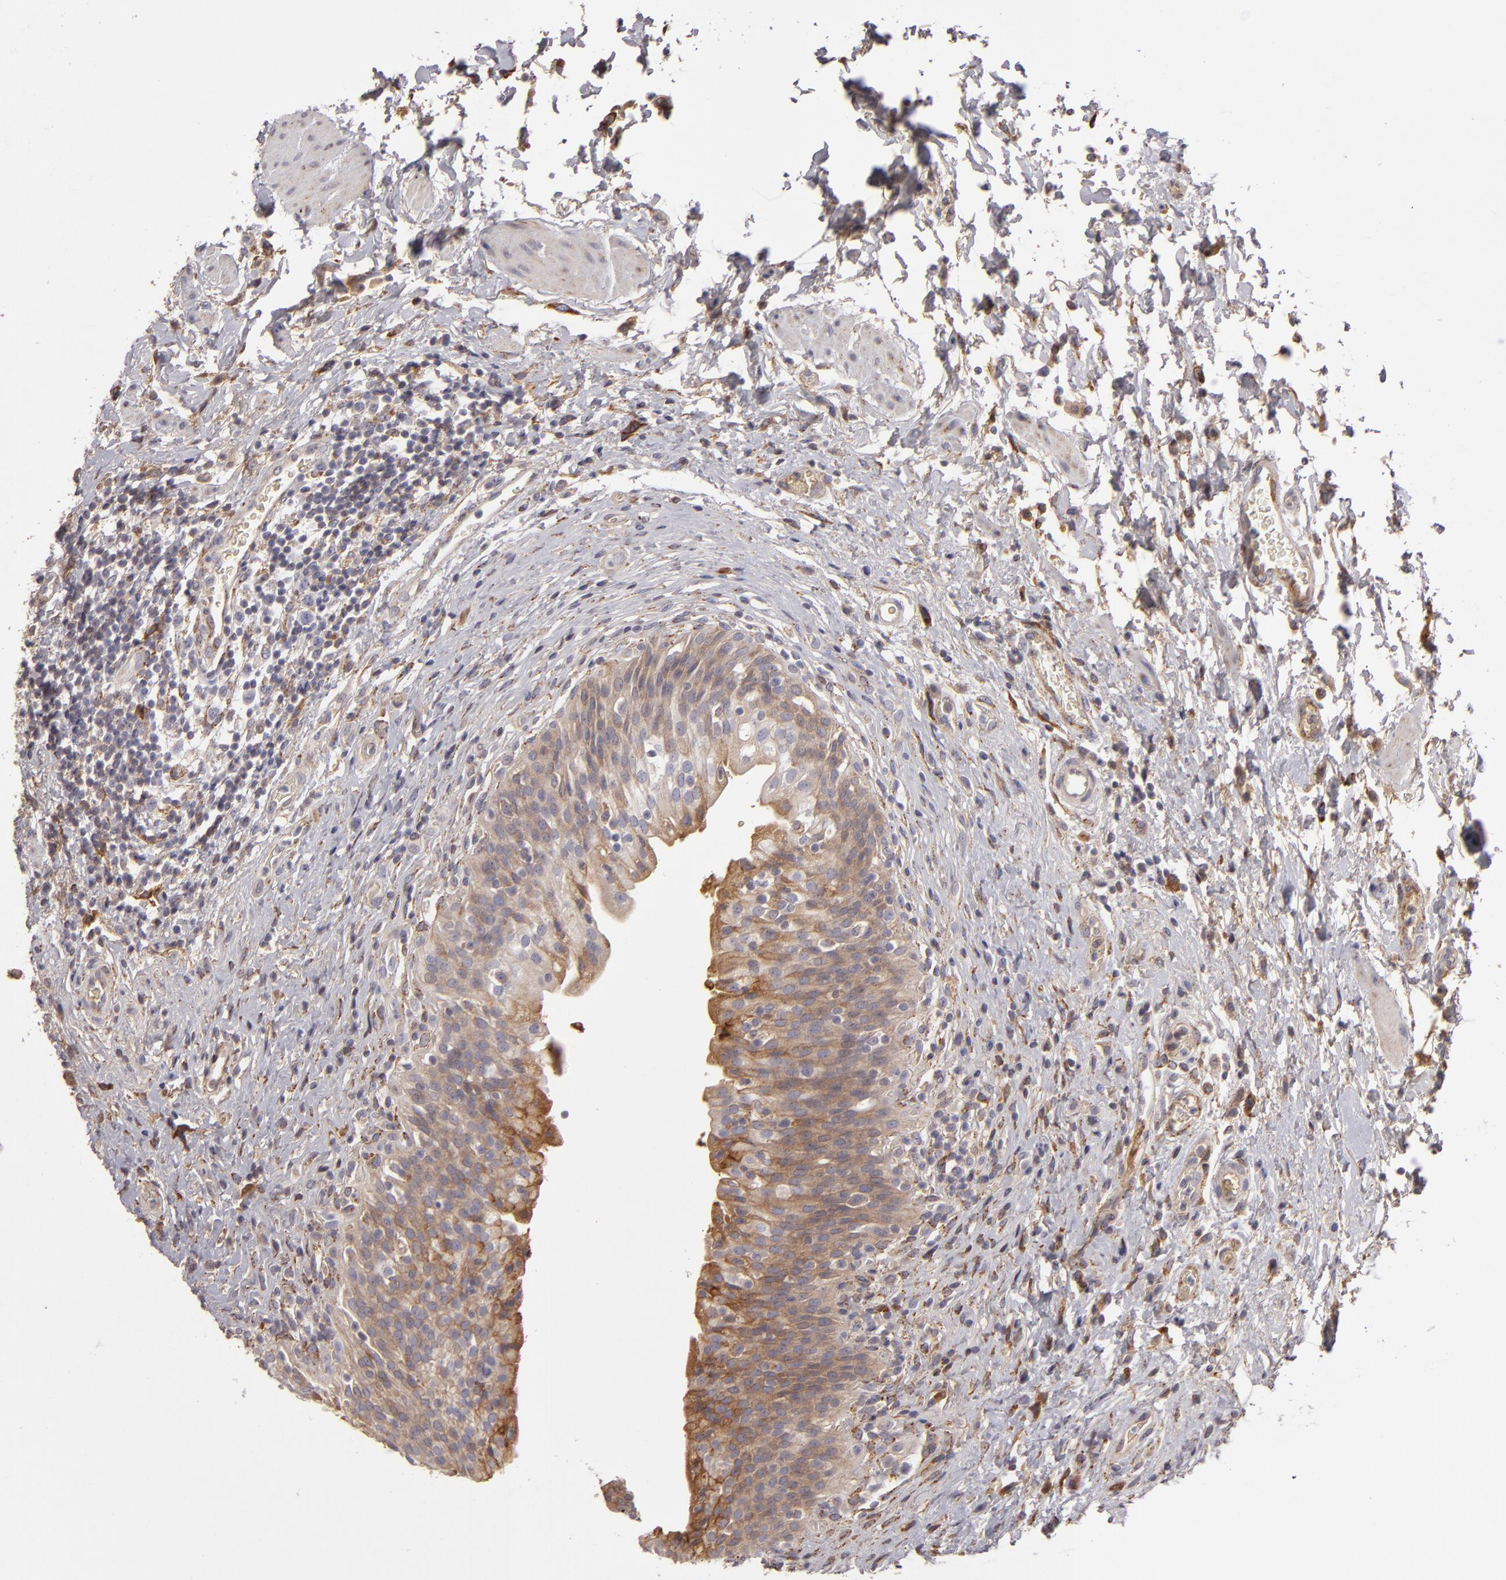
{"staining": {"intensity": "moderate", "quantity": ">75%", "location": "cytoplasmic/membranous"}, "tissue": "urinary bladder", "cell_type": "Urothelial cells", "image_type": "normal", "snomed": [{"axis": "morphology", "description": "Normal tissue, NOS"}, {"axis": "topography", "description": "Urinary bladder"}], "caption": "Immunohistochemistry photomicrograph of normal urinary bladder: urinary bladder stained using IHC displays medium levels of moderate protein expression localized specifically in the cytoplasmic/membranous of urothelial cells, appearing as a cytoplasmic/membranous brown color.", "gene": "CFB", "patient": {"sex": "male", "age": 51}}